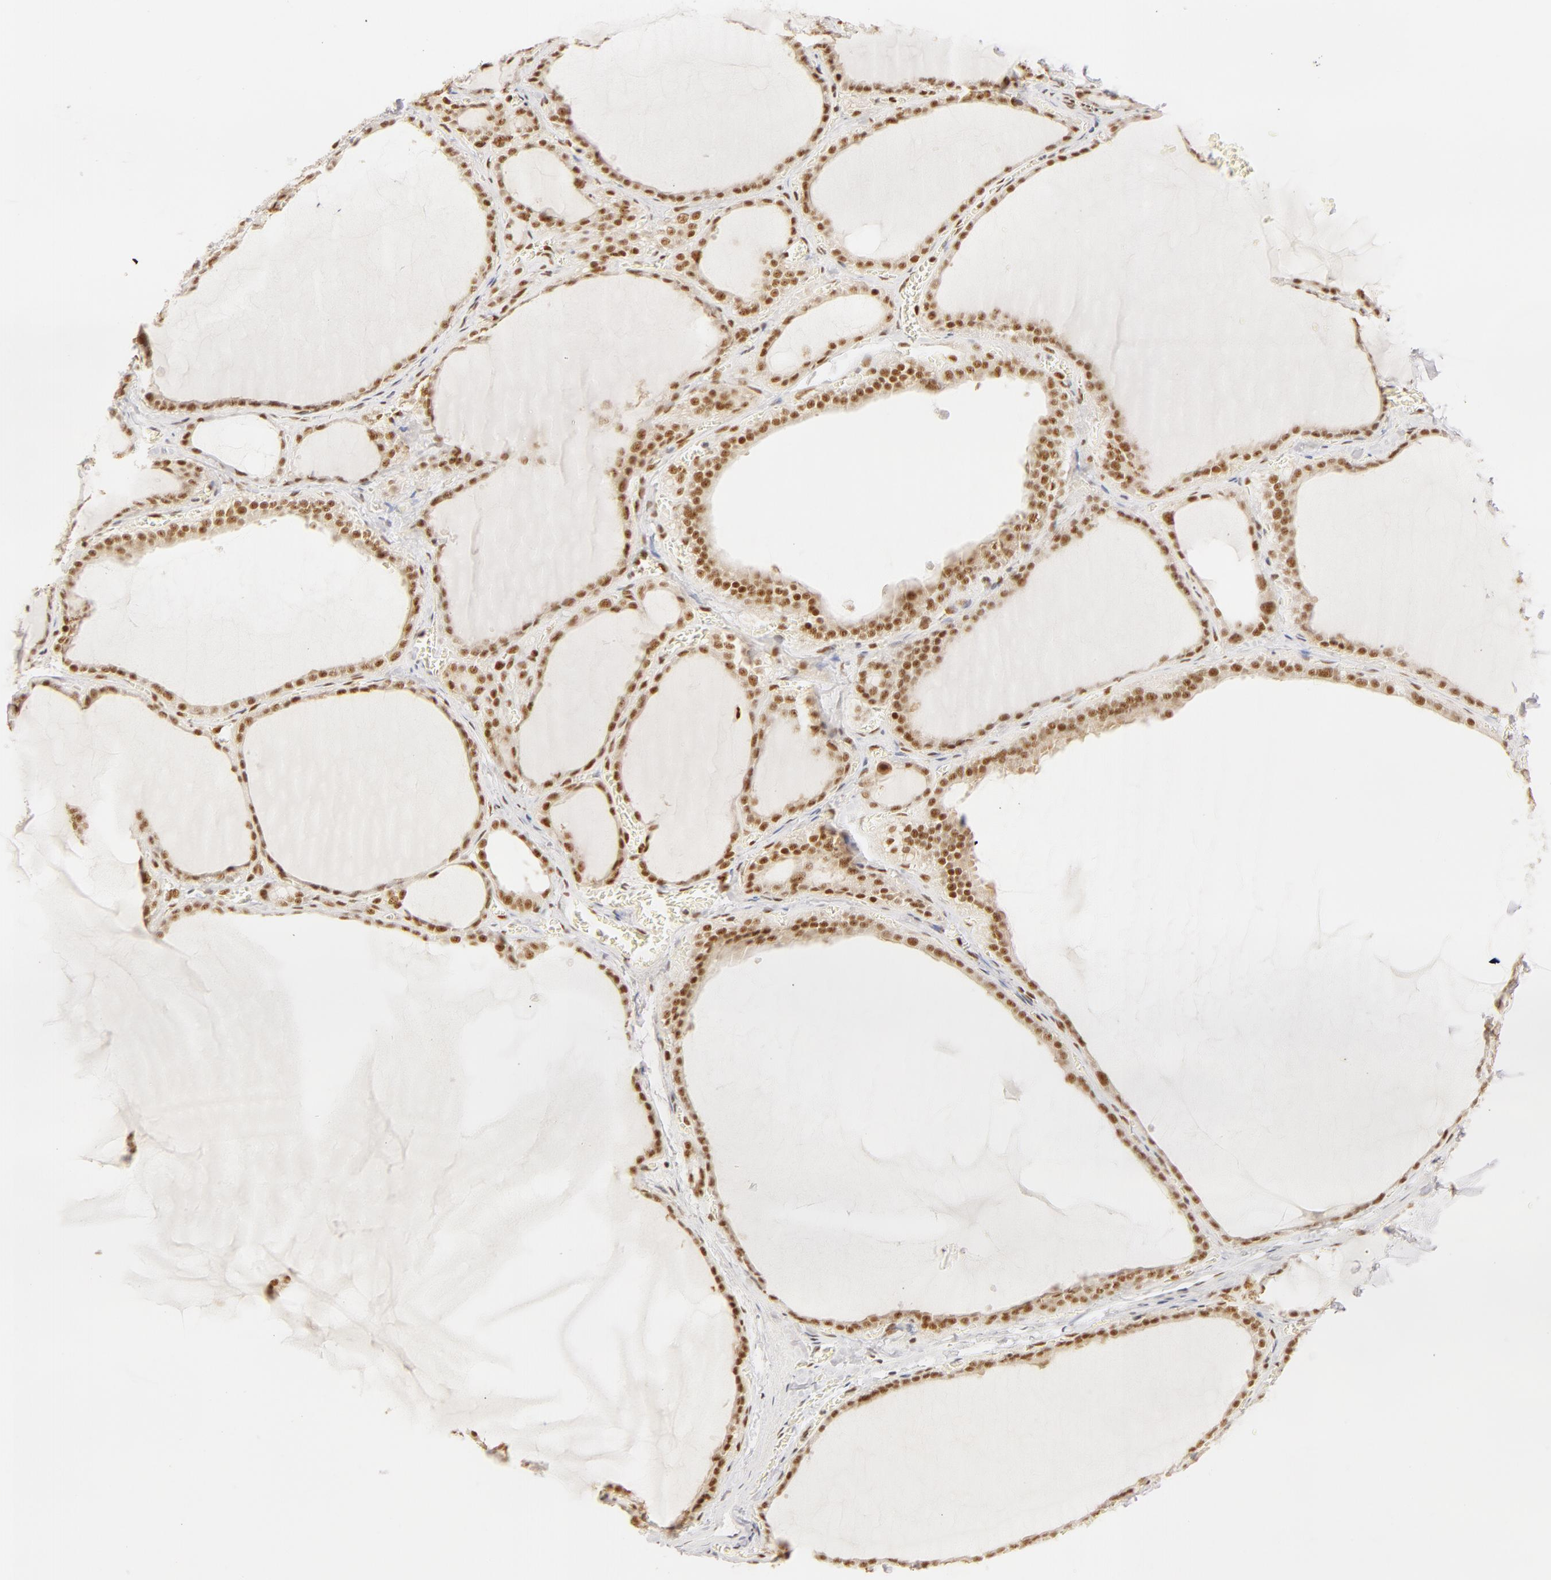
{"staining": {"intensity": "weak", "quantity": ">75%", "location": "nuclear"}, "tissue": "thyroid gland", "cell_type": "Glandular cells", "image_type": "normal", "snomed": [{"axis": "morphology", "description": "Normal tissue, NOS"}, {"axis": "topography", "description": "Thyroid gland"}], "caption": "This is a histology image of IHC staining of unremarkable thyroid gland, which shows weak staining in the nuclear of glandular cells.", "gene": "RBM39", "patient": {"sex": "female", "age": 55}}